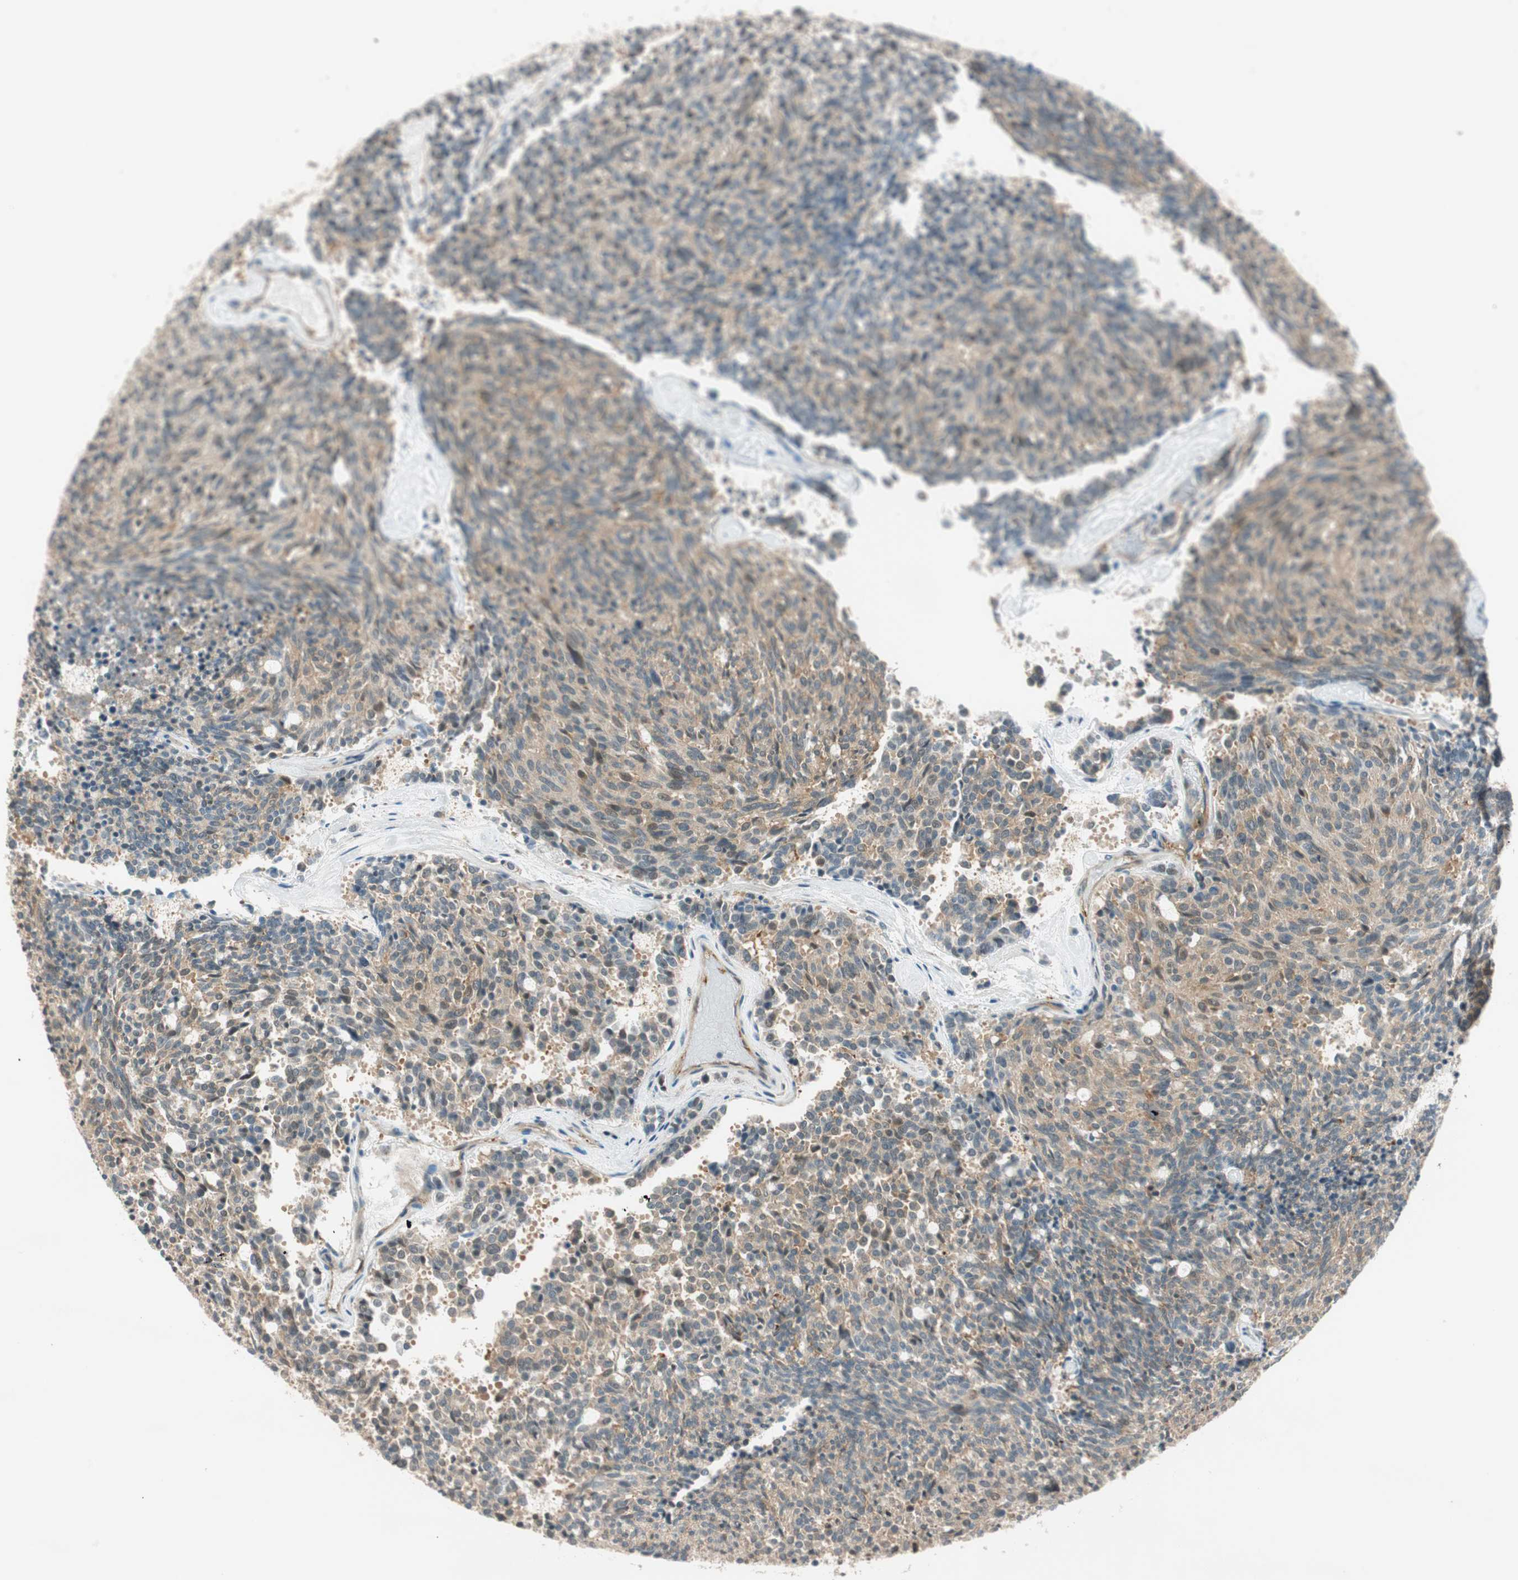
{"staining": {"intensity": "moderate", "quantity": ">75%", "location": "cytoplasmic/membranous,nuclear"}, "tissue": "carcinoid", "cell_type": "Tumor cells", "image_type": "cancer", "snomed": [{"axis": "morphology", "description": "Carcinoid, malignant, NOS"}, {"axis": "topography", "description": "Pancreas"}], "caption": "A medium amount of moderate cytoplasmic/membranous and nuclear expression is identified in approximately >75% of tumor cells in carcinoid (malignant) tissue.", "gene": "PSMD8", "patient": {"sex": "female", "age": 54}}